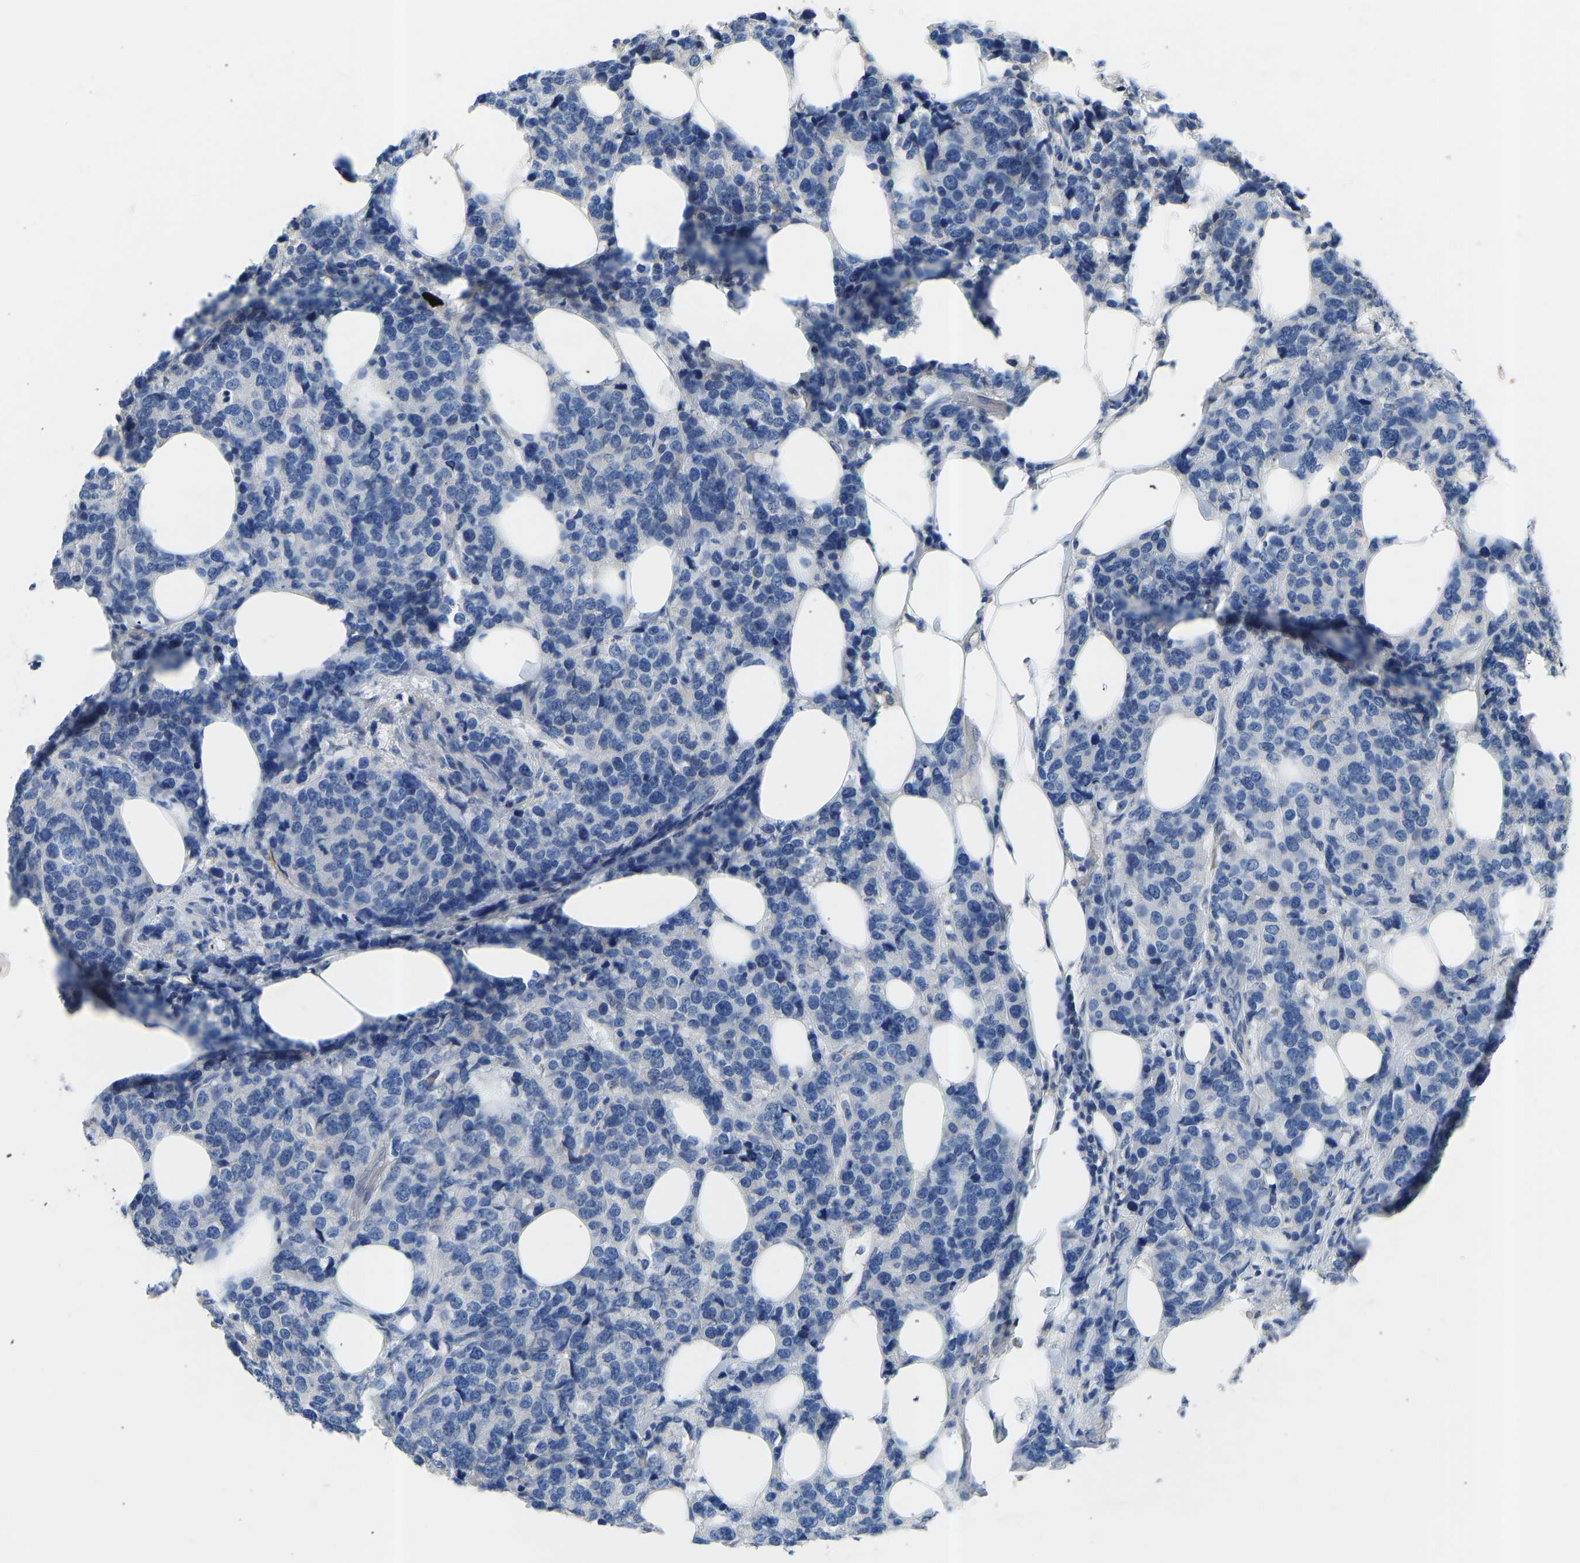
{"staining": {"intensity": "negative", "quantity": "none", "location": "none"}, "tissue": "breast cancer", "cell_type": "Tumor cells", "image_type": "cancer", "snomed": [{"axis": "morphology", "description": "Lobular carcinoma"}, {"axis": "topography", "description": "Breast"}], "caption": "There is no significant positivity in tumor cells of breast cancer.", "gene": "RBP1", "patient": {"sex": "female", "age": 59}}